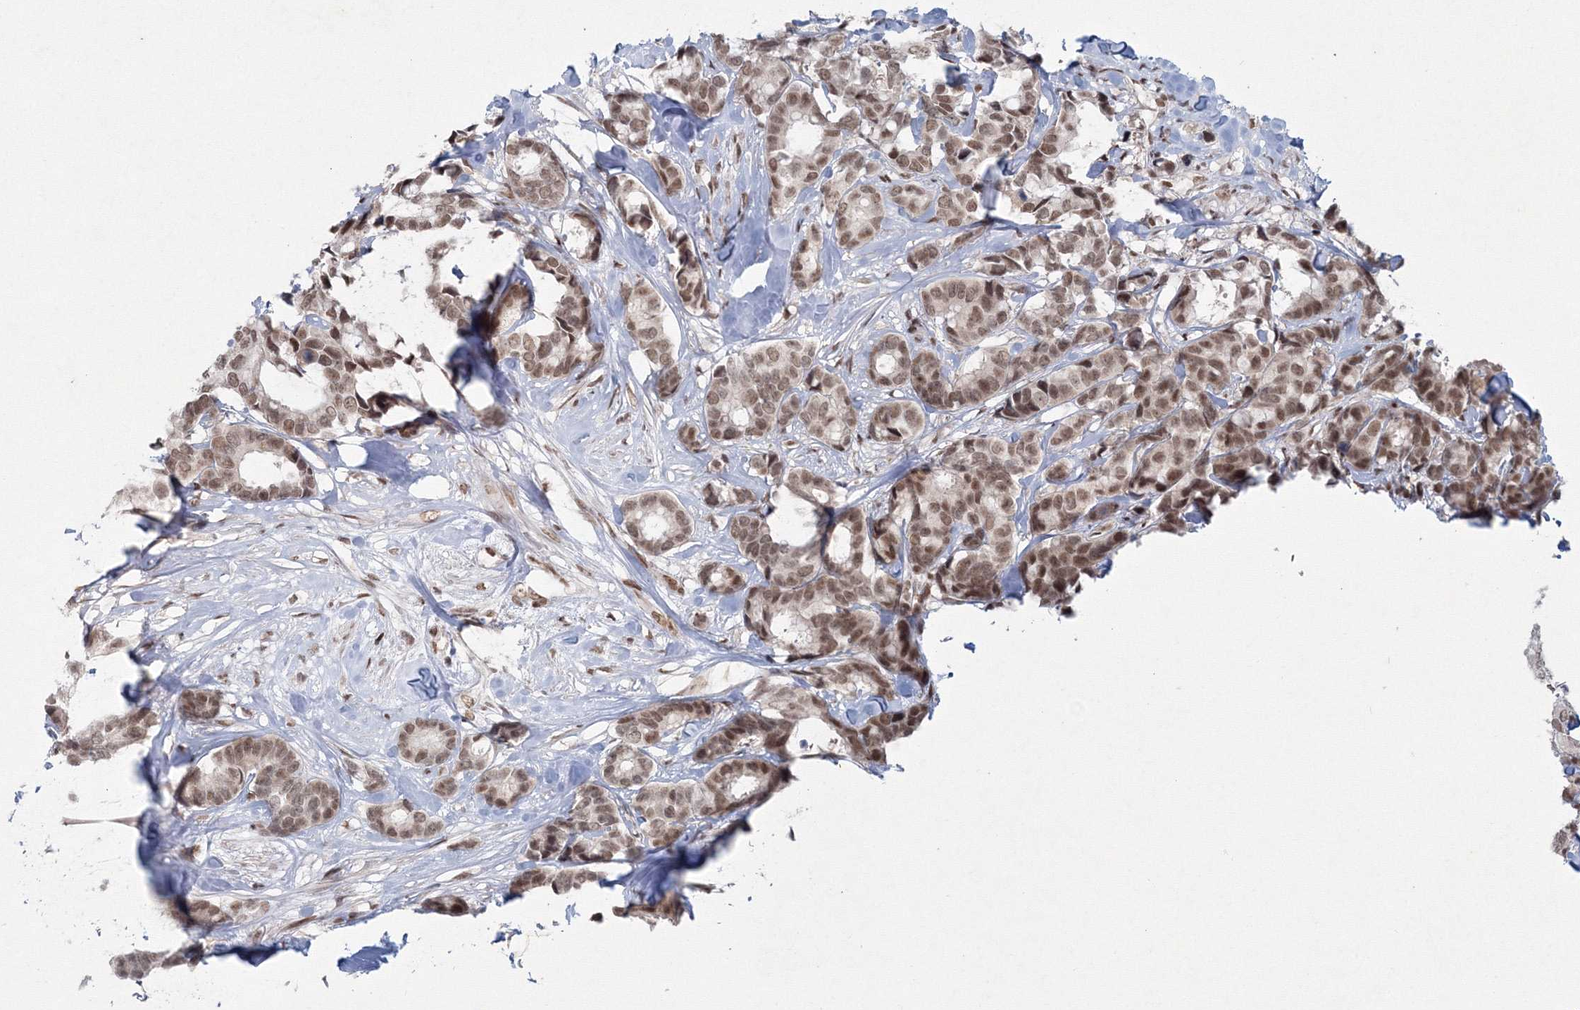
{"staining": {"intensity": "moderate", "quantity": ">75%", "location": "nuclear"}, "tissue": "breast cancer", "cell_type": "Tumor cells", "image_type": "cancer", "snomed": [{"axis": "morphology", "description": "Duct carcinoma"}, {"axis": "topography", "description": "Breast"}], "caption": "Breast cancer was stained to show a protein in brown. There is medium levels of moderate nuclear positivity in approximately >75% of tumor cells. The protein is shown in brown color, while the nuclei are stained blue.", "gene": "C3orf33", "patient": {"sex": "female", "age": 87}}